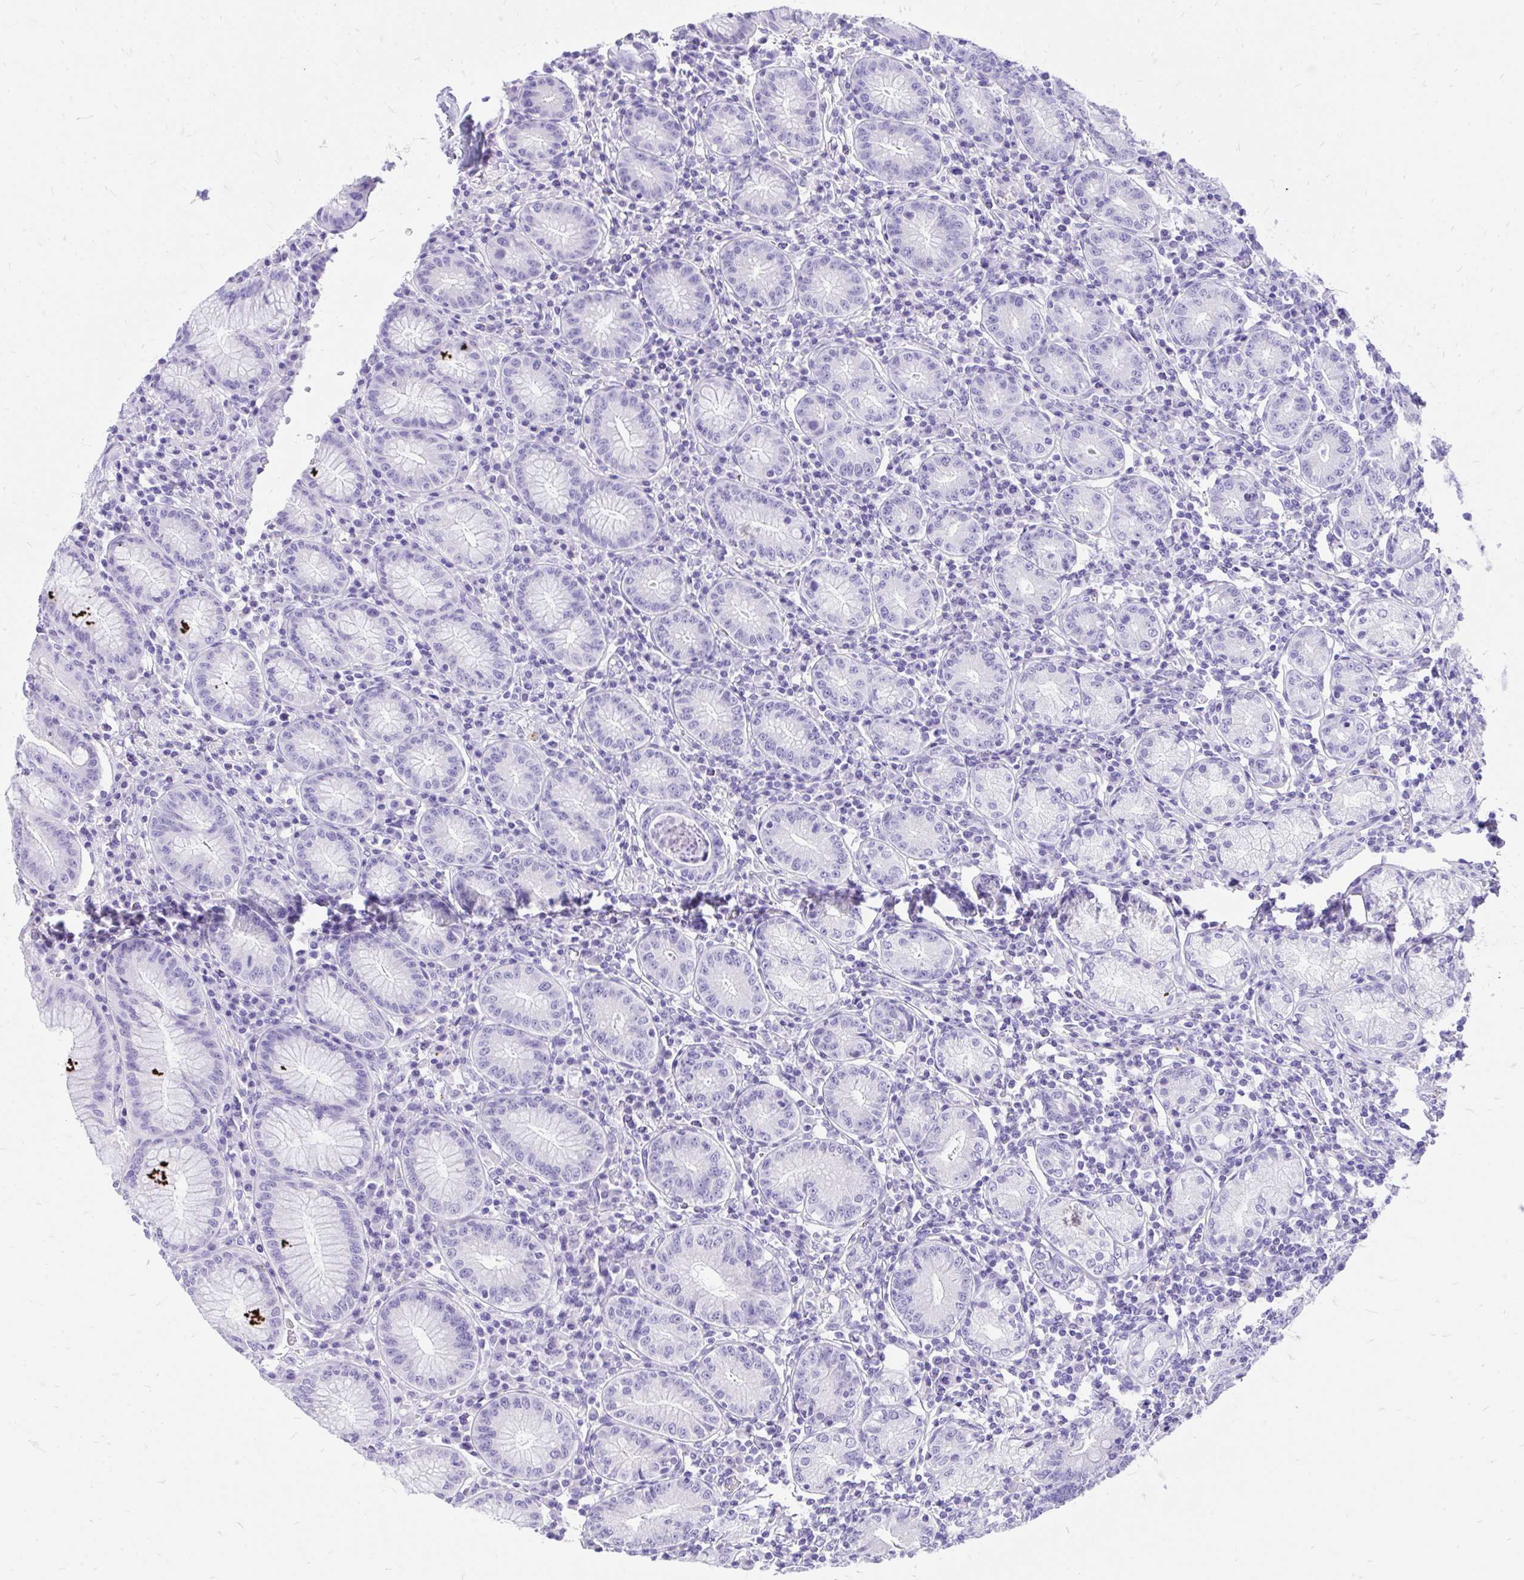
{"staining": {"intensity": "negative", "quantity": "none", "location": "none"}, "tissue": "stomach", "cell_type": "Glandular cells", "image_type": "normal", "snomed": [{"axis": "morphology", "description": "Normal tissue, NOS"}, {"axis": "topography", "description": "Stomach"}], "caption": "Photomicrograph shows no protein expression in glandular cells of benign stomach.", "gene": "MON1A", "patient": {"sex": "male", "age": 55}}